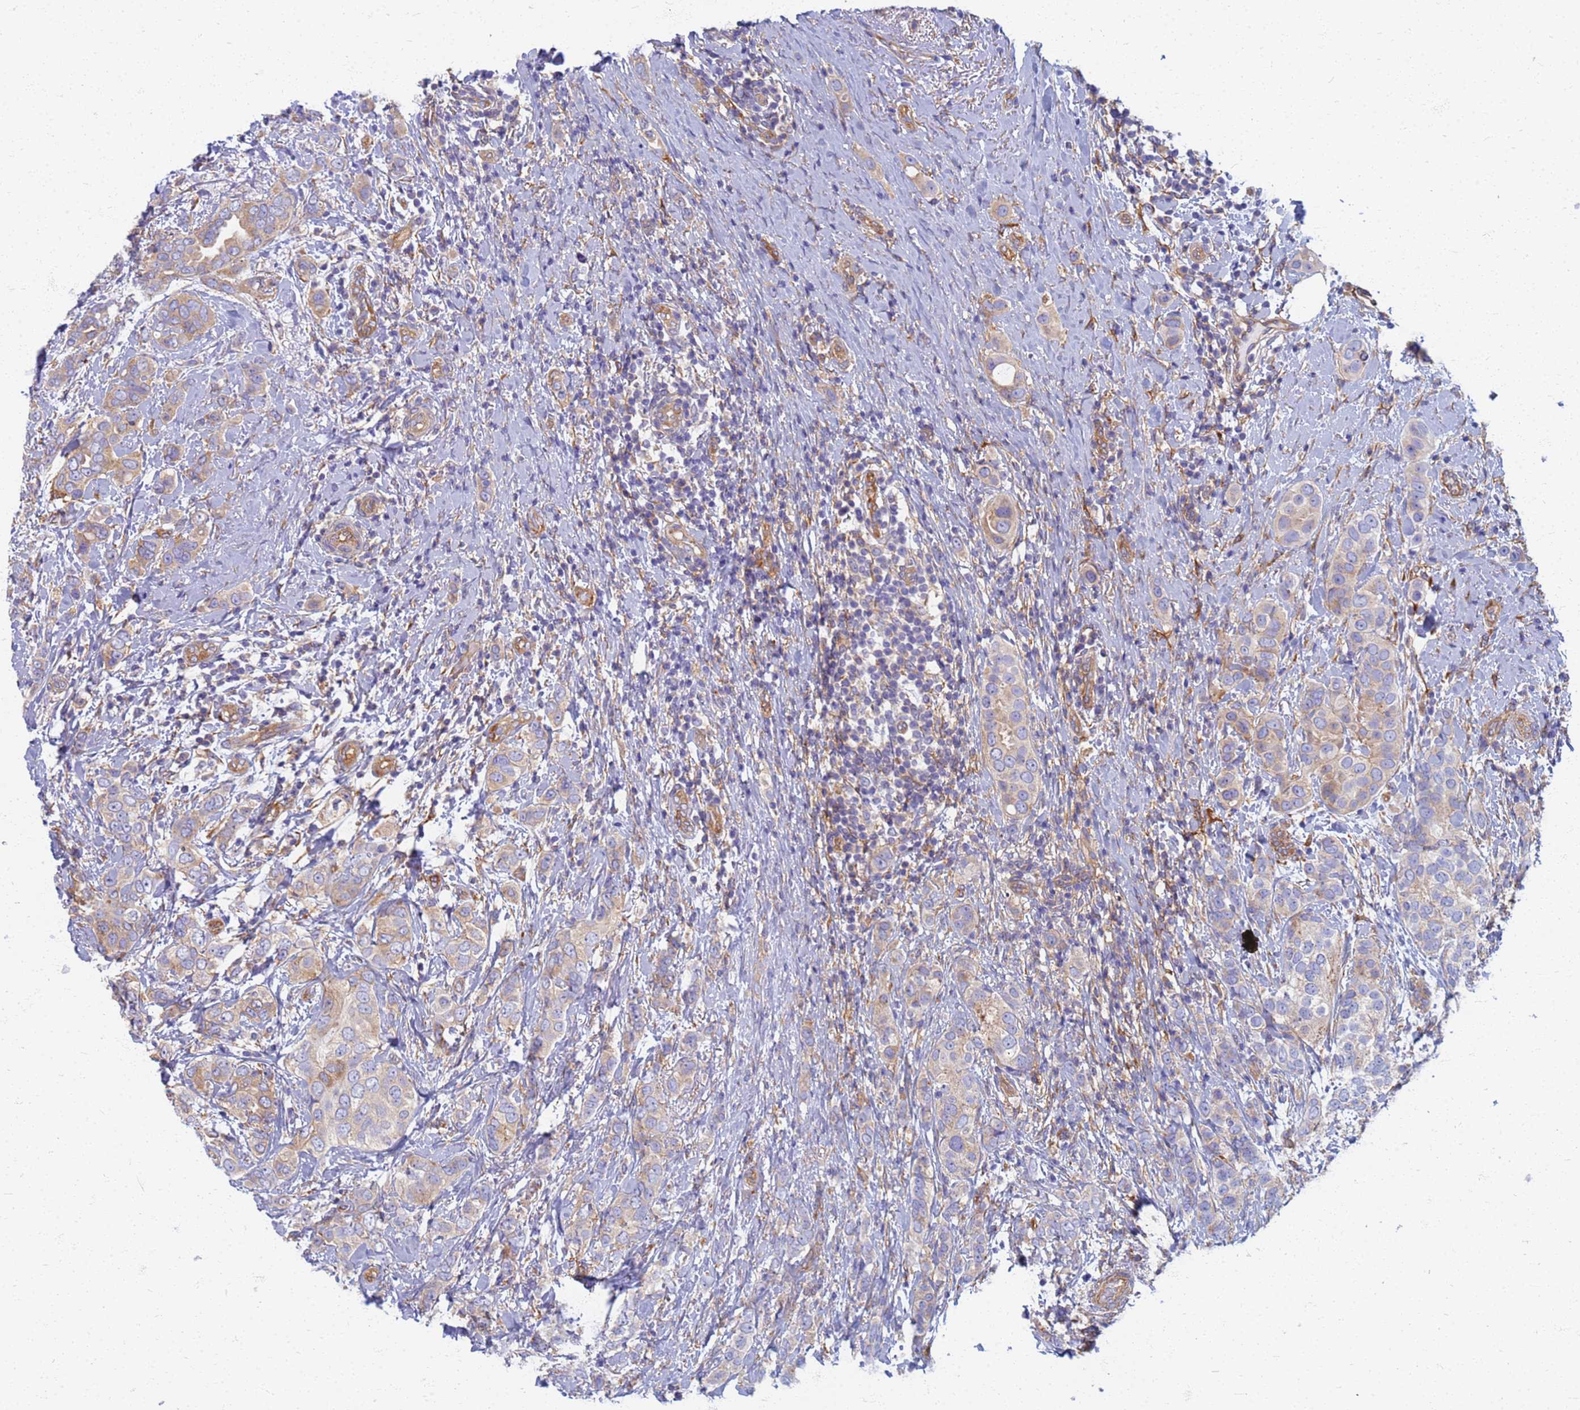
{"staining": {"intensity": "weak", "quantity": ">75%", "location": "cytoplasmic/membranous"}, "tissue": "breast cancer", "cell_type": "Tumor cells", "image_type": "cancer", "snomed": [{"axis": "morphology", "description": "Lobular carcinoma"}, {"axis": "topography", "description": "Breast"}], "caption": "An image showing weak cytoplasmic/membranous staining in about >75% of tumor cells in breast cancer, as visualized by brown immunohistochemical staining.", "gene": "EEA1", "patient": {"sex": "female", "age": 51}}